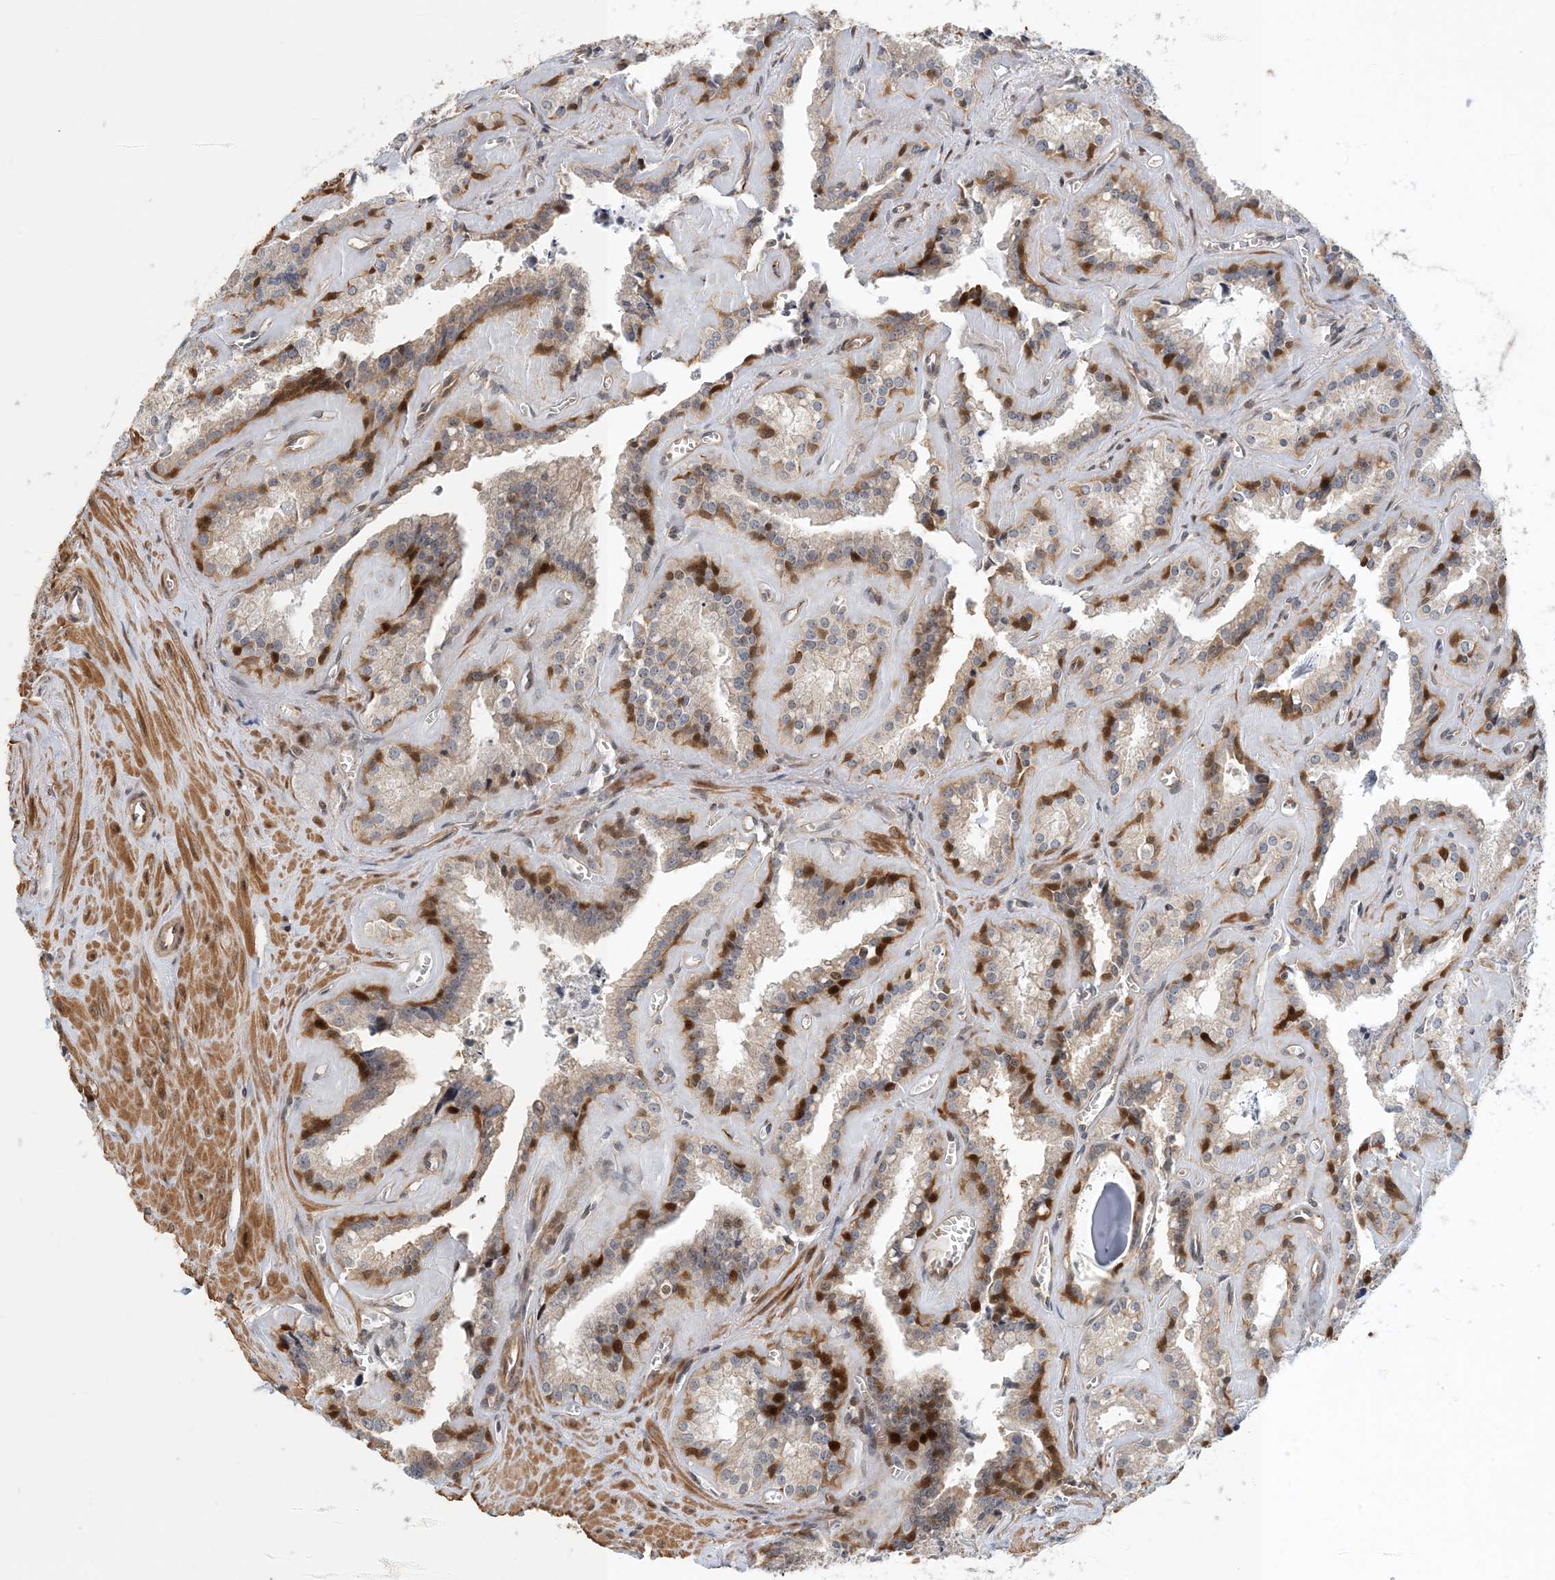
{"staining": {"intensity": "strong", "quantity": "25%-75%", "location": "cytoplasmic/membranous,nuclear"}, "tissue": "seminal vesicle", "cell_type": "Glandular cells", "image_type": "normal", "snomed": [{"axis": "morphology", "description": "Normal tissue, NOS"}, {"axis": "topography", "description": "Prostate"}, {"axis": "topography", "description": "Seminal veicle"}], "caption": "About 25%-75% of glandular cells in unremarkable human seminal vesicle demonstrate strong cytoplasmic/membranous,nuclear protein expression as visualized by brown immunohistochemical staining.", "gene": "MAPKBP1", "patient": {"sex": "male", "age": 59}}